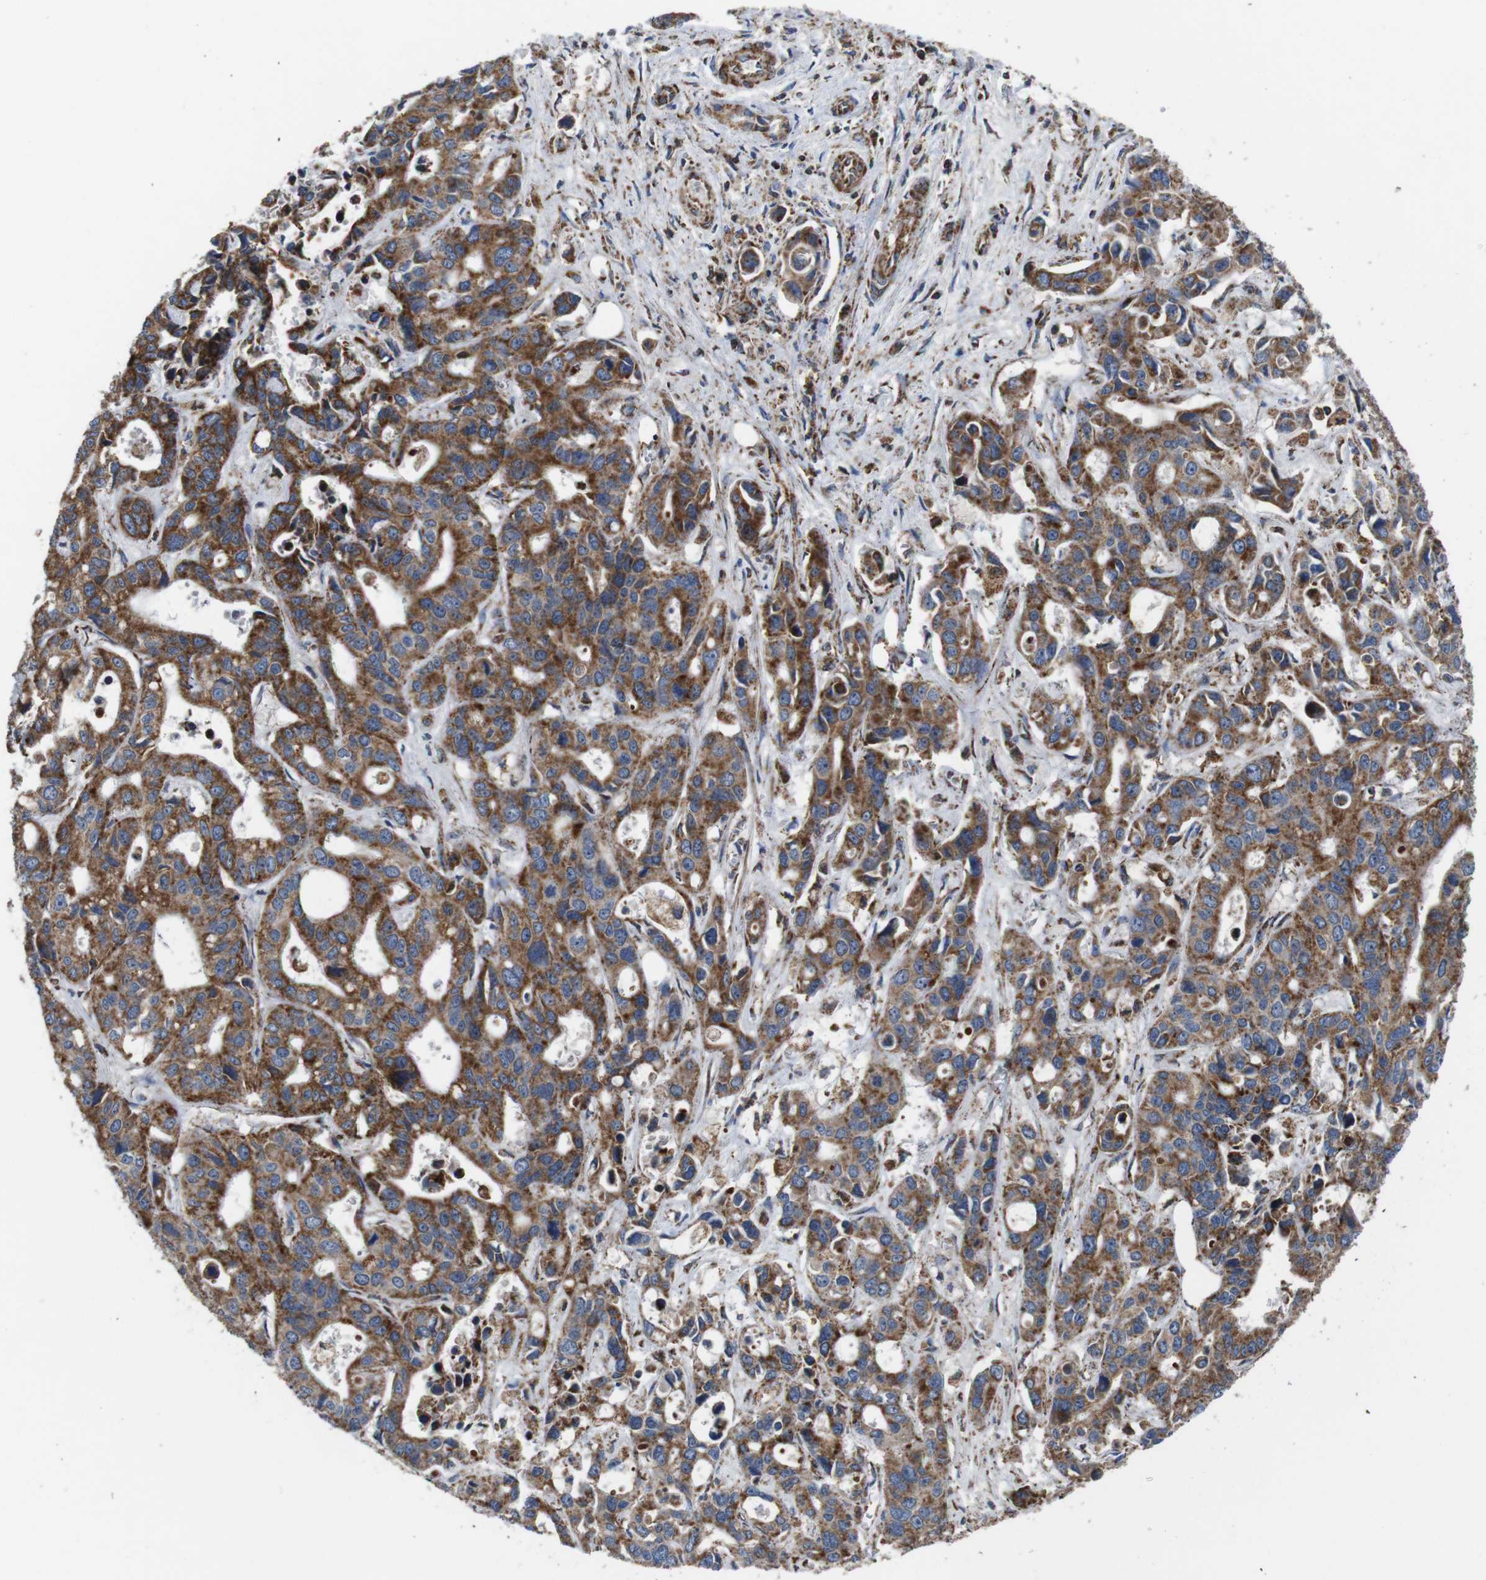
{"staining": {"intensity": "strong", "quantity": ">75%", "location": "cytoplasmic/membranous"}, "tissue": "liver cancer", "cell_type": "Tumor cells", "image_type": "cancer", "snomed": [{"axis": "morphology", "description": "Cholangiocarcinoma"}, {"axis": "topography", "description": "Liver"}], "caption": "IHC photomicrograph of human liver cholangiocarcinoma stained for a protein (brown), which shows high levels of strong cytoplasmic/membranous expression in approximately >75% of tumor cells.", "gene": "HK1", "patient": {"sex": "female", "age": 65}}